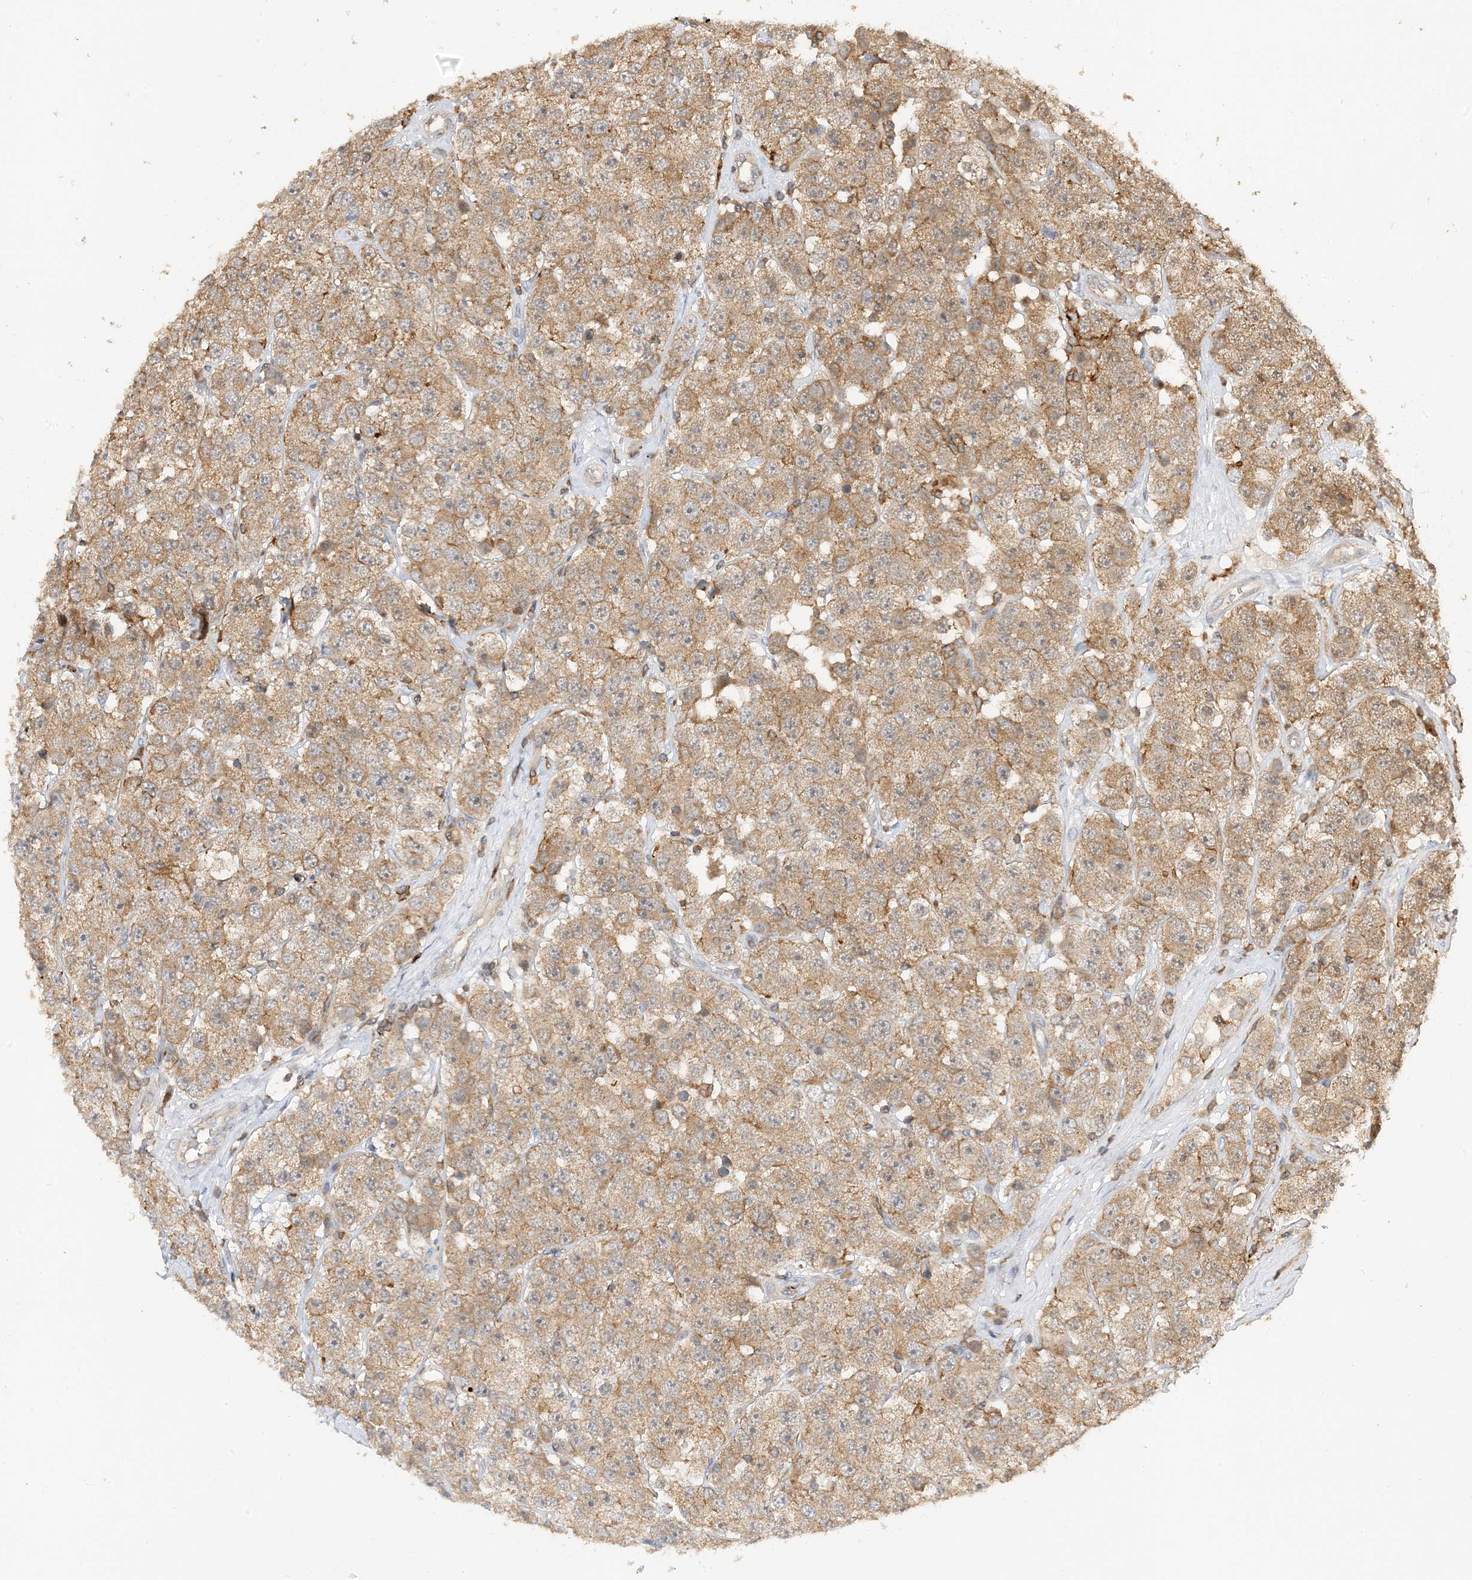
{"staining": {"intensity": "moderate", "quantity": ">75%", "location": "cytoplasmic/membranous"}, "tissue": "testis cancer", "cell_type": "Tumor cells", "image_type": "cancer", "snomed": [{"axis": "morphology", "description": "Seminoma, NOS"}, {"axis": "topography", "description": "Testis"}], "caption": "Testis cancer (seminoma) was stained to show a protein in brown. There is medium levels of moderate cytoplasmic/membranous staining in about >75% of tumor cells. The protein is shown in brown color, while the nuclei are stained blue.", "gene": "TATDN3", "patient": {"sex": "male", "age": 28}}